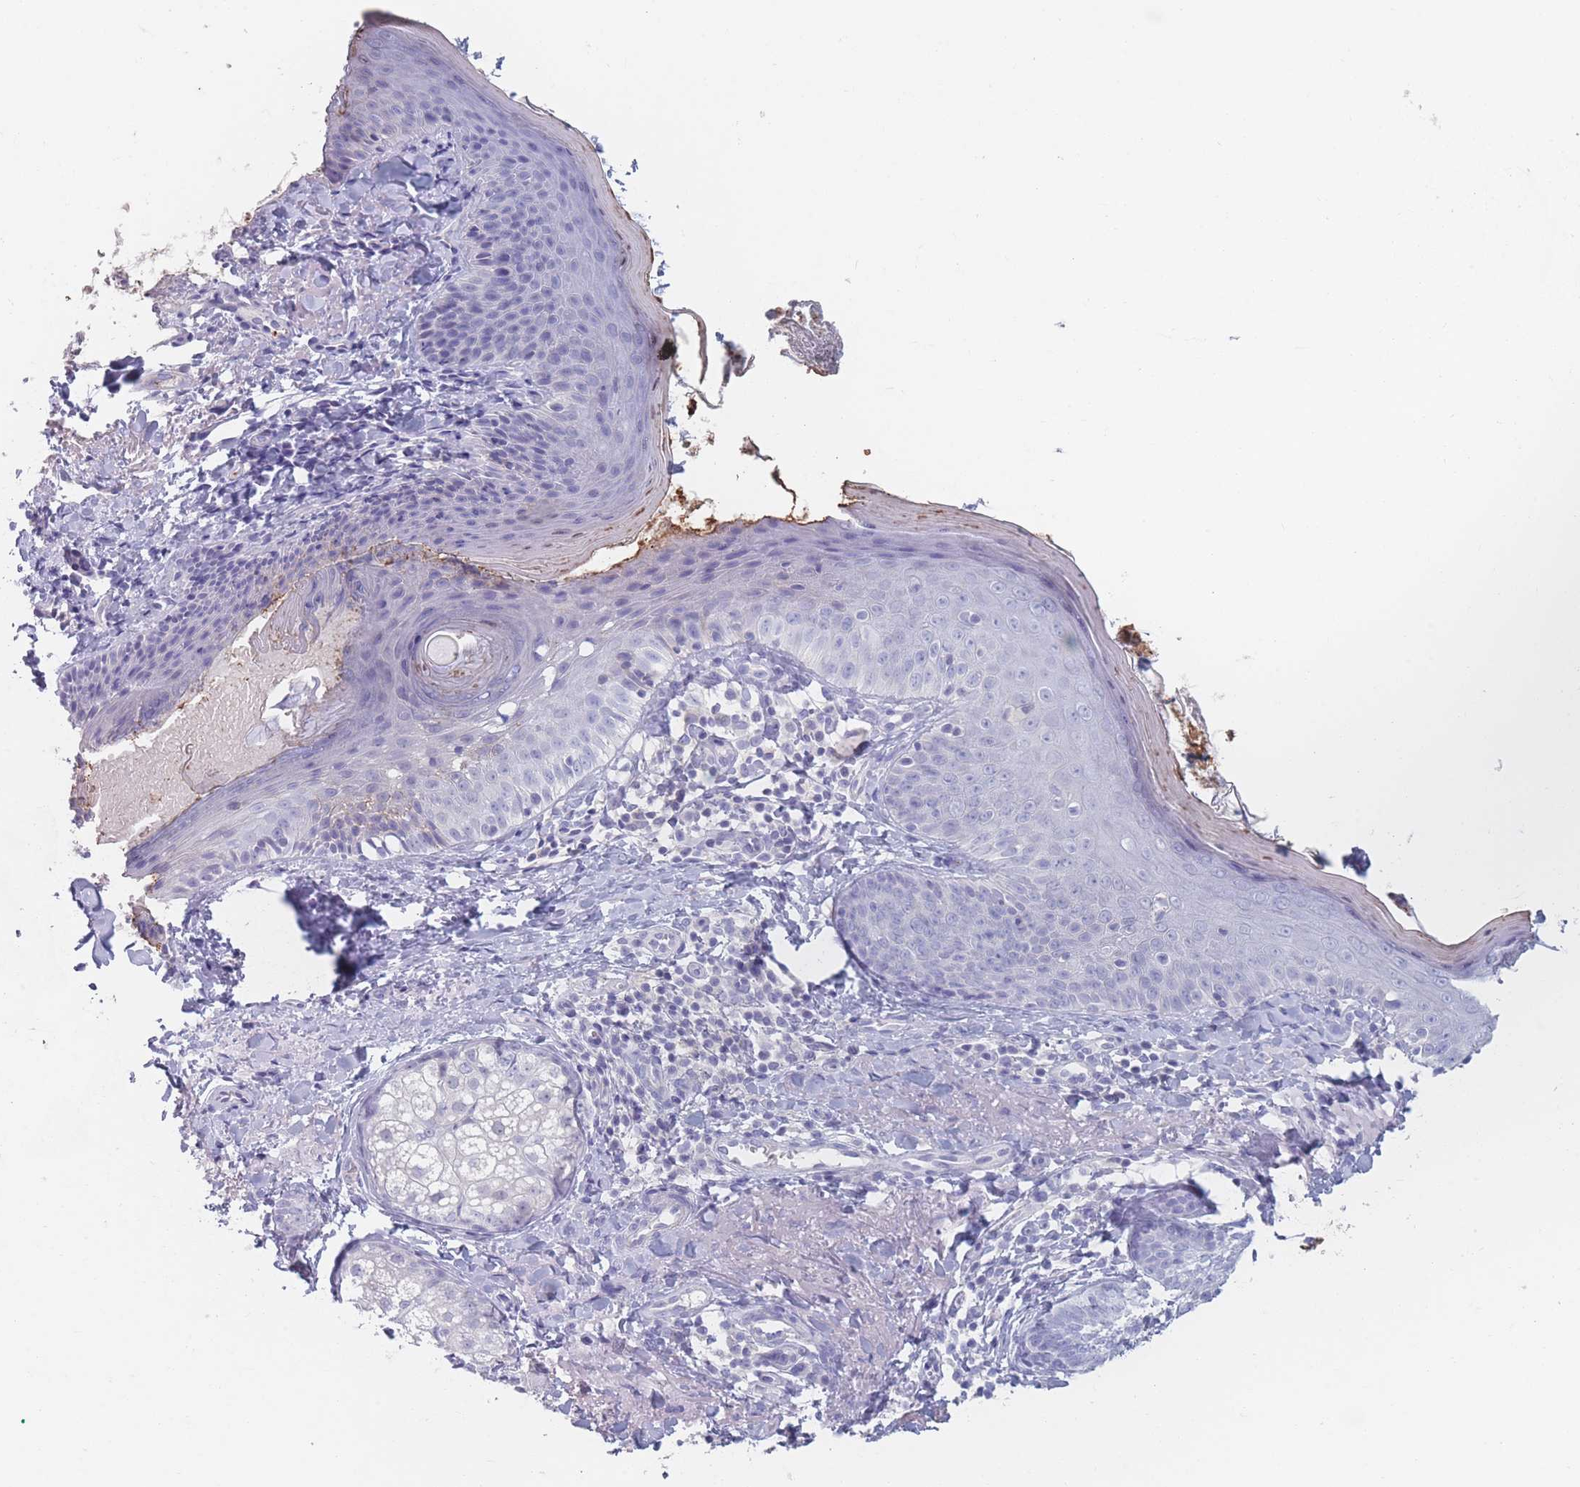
{"staining": {"intensity": "negative", "quantity": "none", "location": "none"}, "tissue": "skin", "cell_type": "Fibroblasts", "image_type": "normal", "snomed": [{"axis": "morphology", "description": "Normal tissue, NOS"}, {"axis": "topography", "description": "Skin"}], "caption": "Immunohistochemistry image of unremarkable skin: skin stained with DAB (3,3'-diaminobenzidine) shows no significant protein expression in fibroblasts.", "gene": "ATP1A3", "patient": {"sex": "male", "age": 57}}